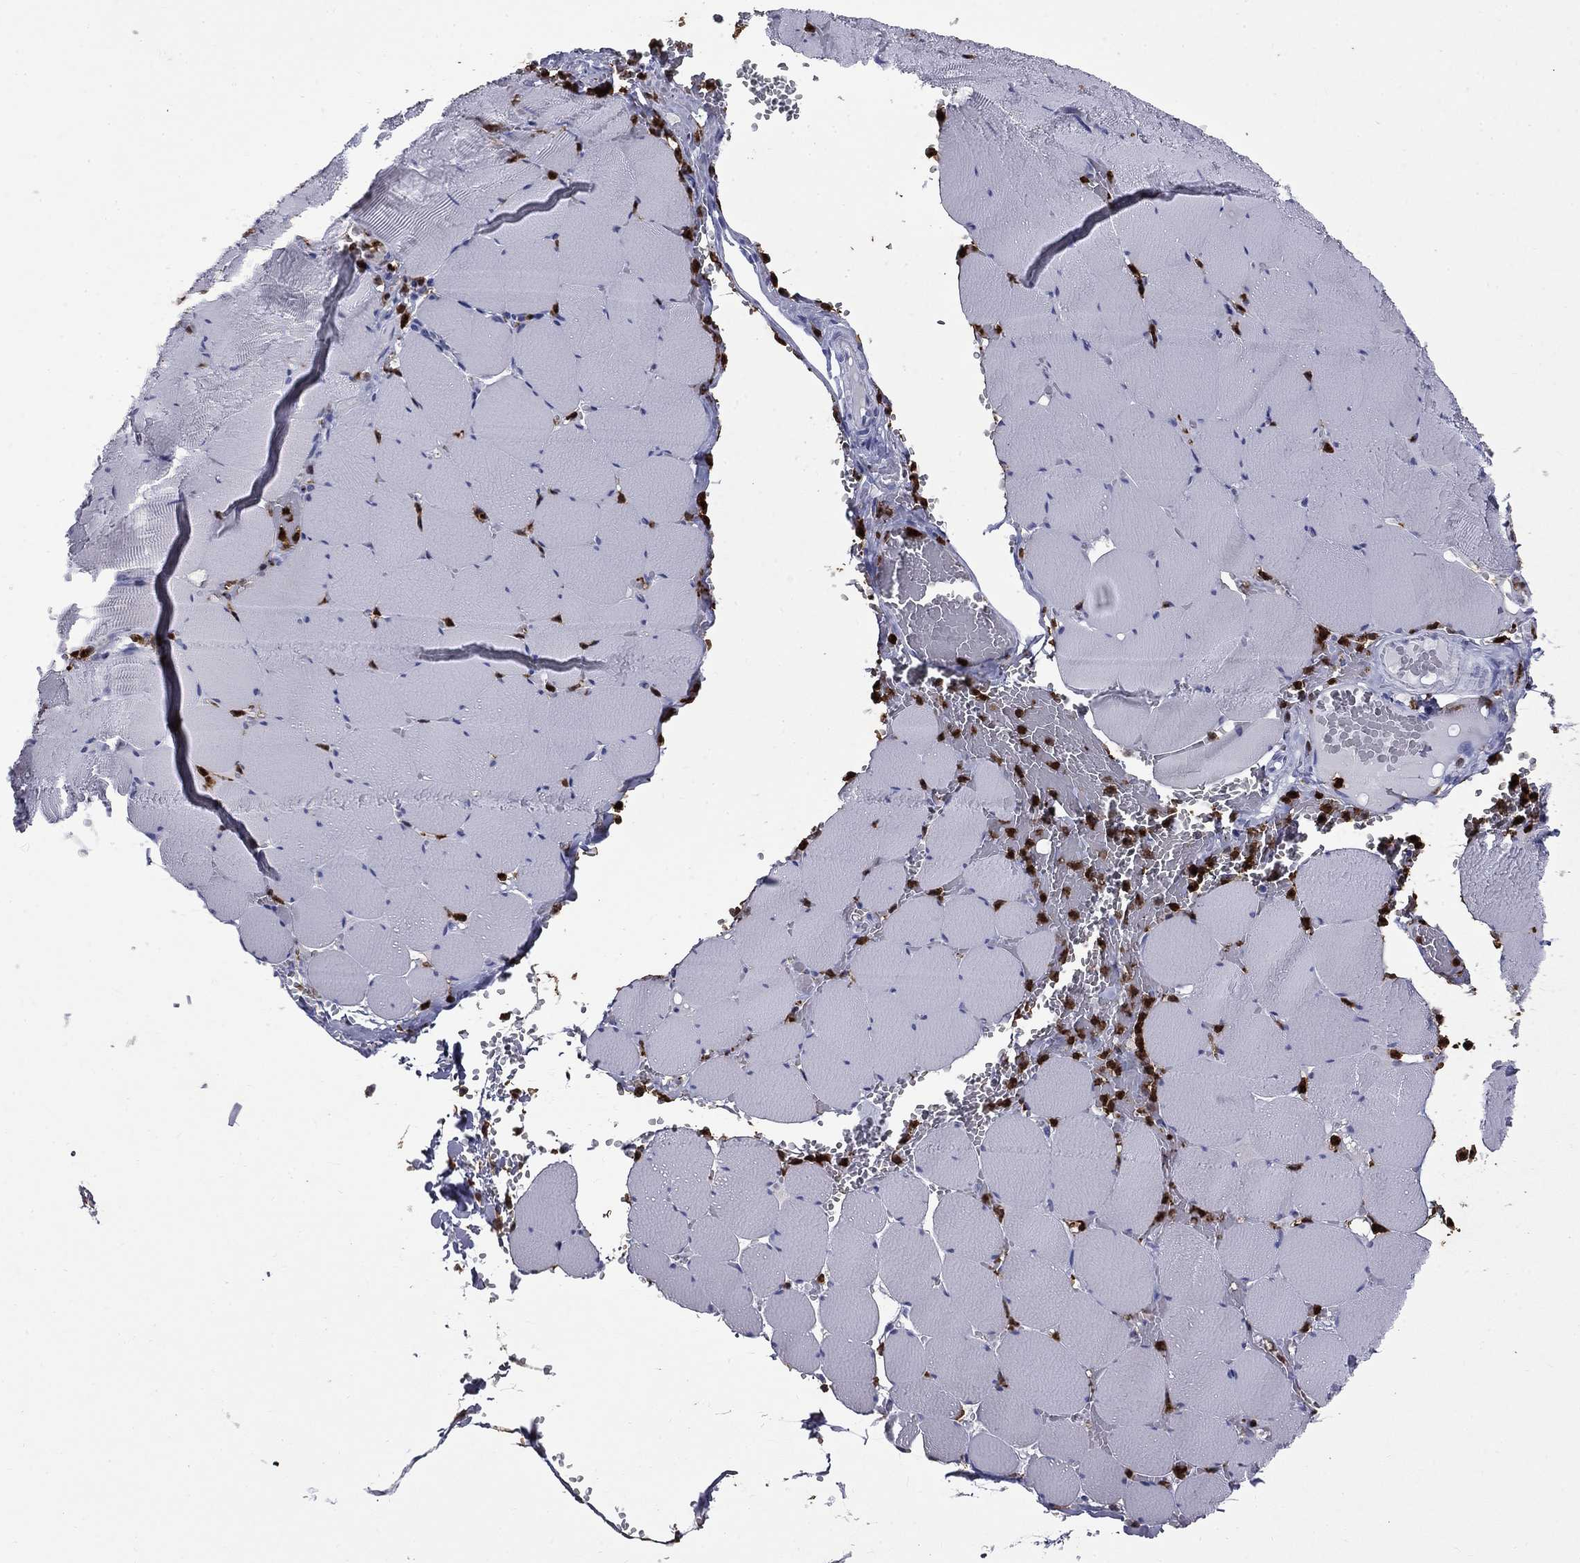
{"staining": {"intensity": "negative", "quantity": "none", "location": "none"}, "tissue": "skeletal muscle", "cell_type": "Myocytes", "image_type": "normal", "snomed": [{"axis": "morphology", "description": "Normal tissue, NOS"}, {"axis": "morphology", "description": "Malignant melanoma, Metastatic site"}, {"axis": "topography", "description": "Skeletal muscle"}], "caption": "Immunohistochemistry (IHC) of normal skeletal muscle shows no staining in myocytes. Nuclei are stained in blue.", "gene": "TRIM29", "patient": {"sex": "male", "age": 50}}